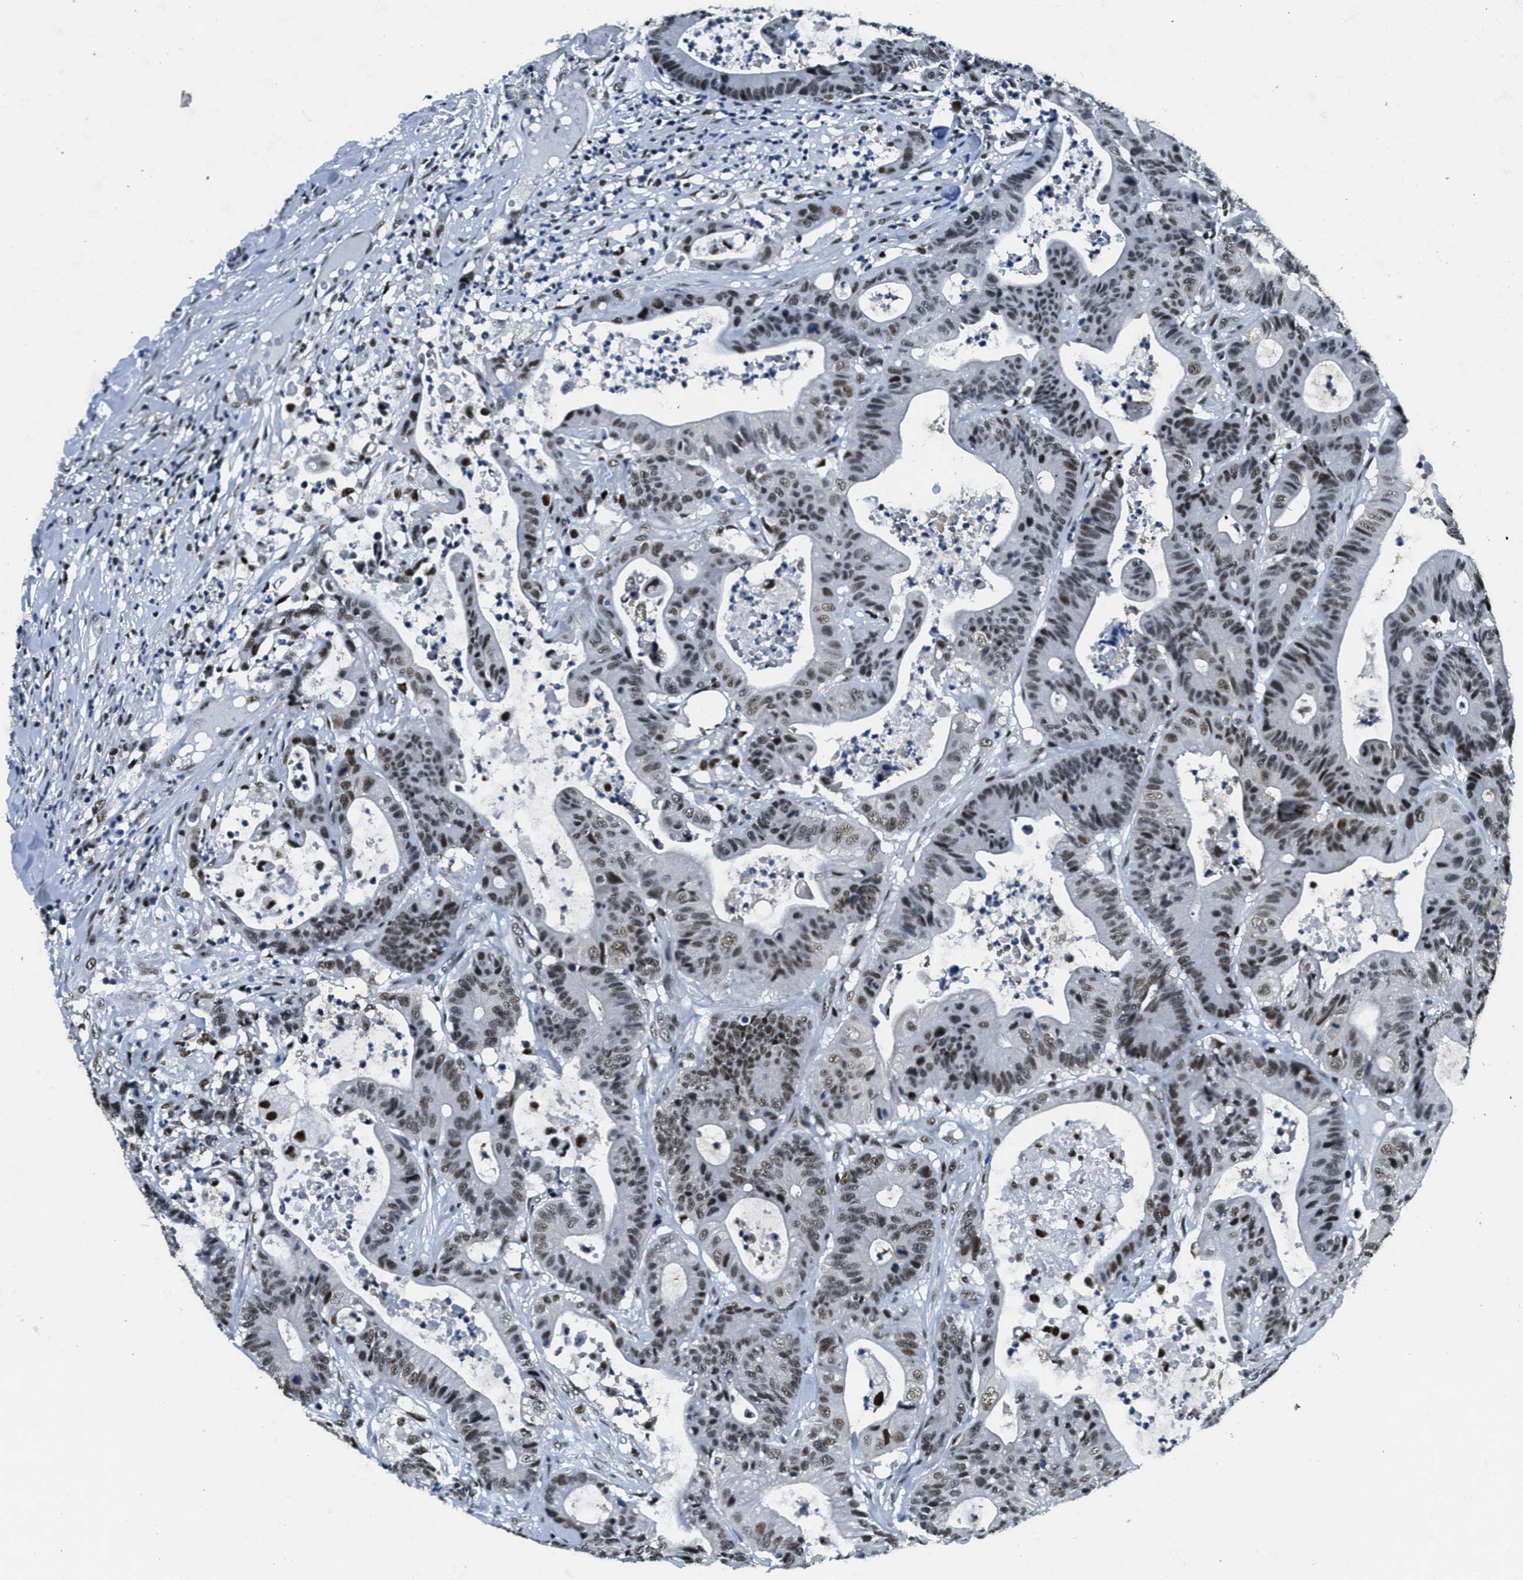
{"staining": {"intensity": "moderate", "quantity": ">75%", "location": "nuclear"}, "tissue": "colorectal cancer", "cell_type": "Tumor cells", "image_type": "cancer", "snomed": [{"axis": "morphology", "description": "Adenocarcinoma, NOS"}, {"axis": "topography", "description": "Colon"}], "caption": "An image of human colorectal cancer (adenocarcinoma) stained for a protein reveals moderate nuclear brown staining in tumor cells. (Stains: DAB (3,3'-diaminobenzidine) in brown, nuclei in blue, Microscopy: brightfield microscopy at high magnification).", "gene": "SSB", "patient": {"sex": "female", "age": 84}}